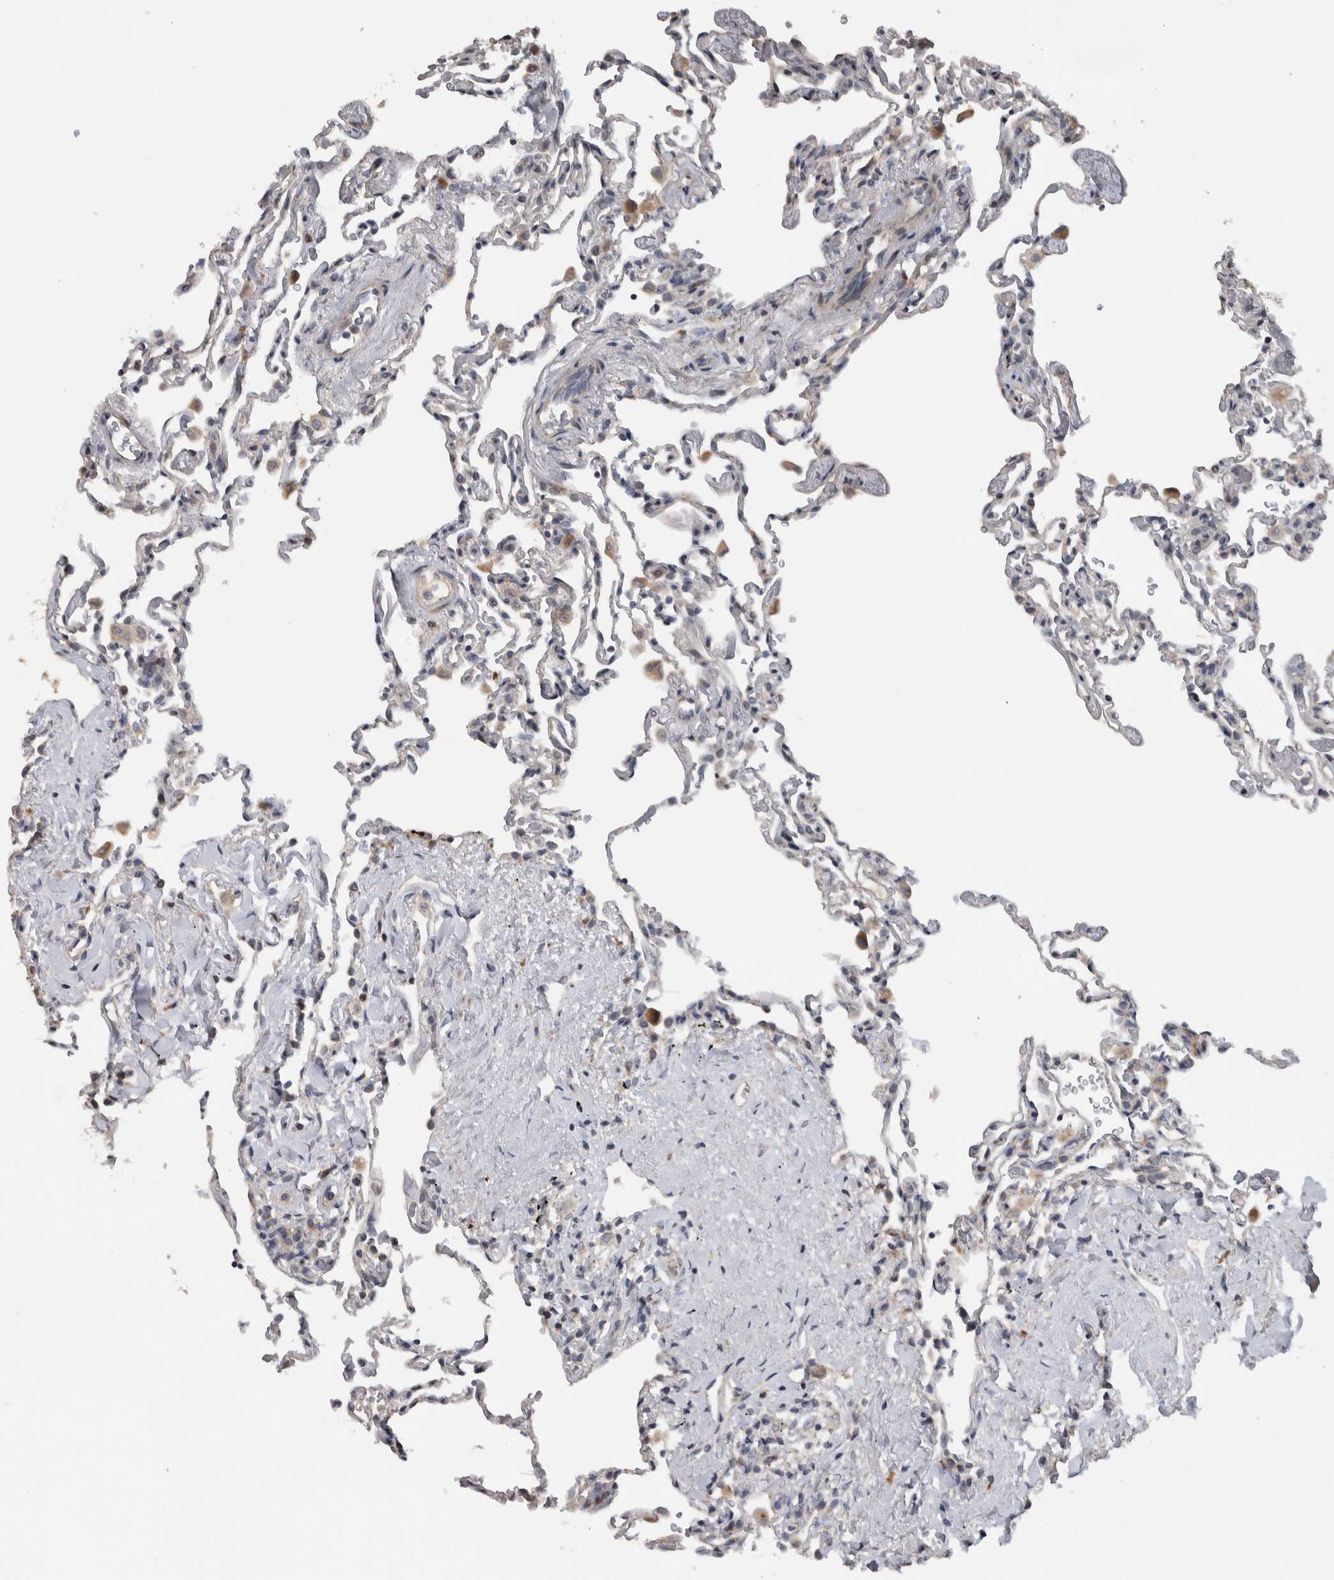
{"staining": {"intensity": "negative", "quantity": "none", "location": "none"}, "tissue": "lung", "cell_type": "Alveolar cells", "image_type": "normal", "snomed": [{"axis": "morphology", "description": "Normal tissue, NOS"}, {"axis": "topography", "description": "Lung"}], "caption": "Alveolar cells show no significant staining in unremarkable lung. (DAB (3,3'-diaminobenzidine) immunohistochemistry, high magnification).", "gene": "FAM83G", "patient": {"sex": "male", "age": 59}}